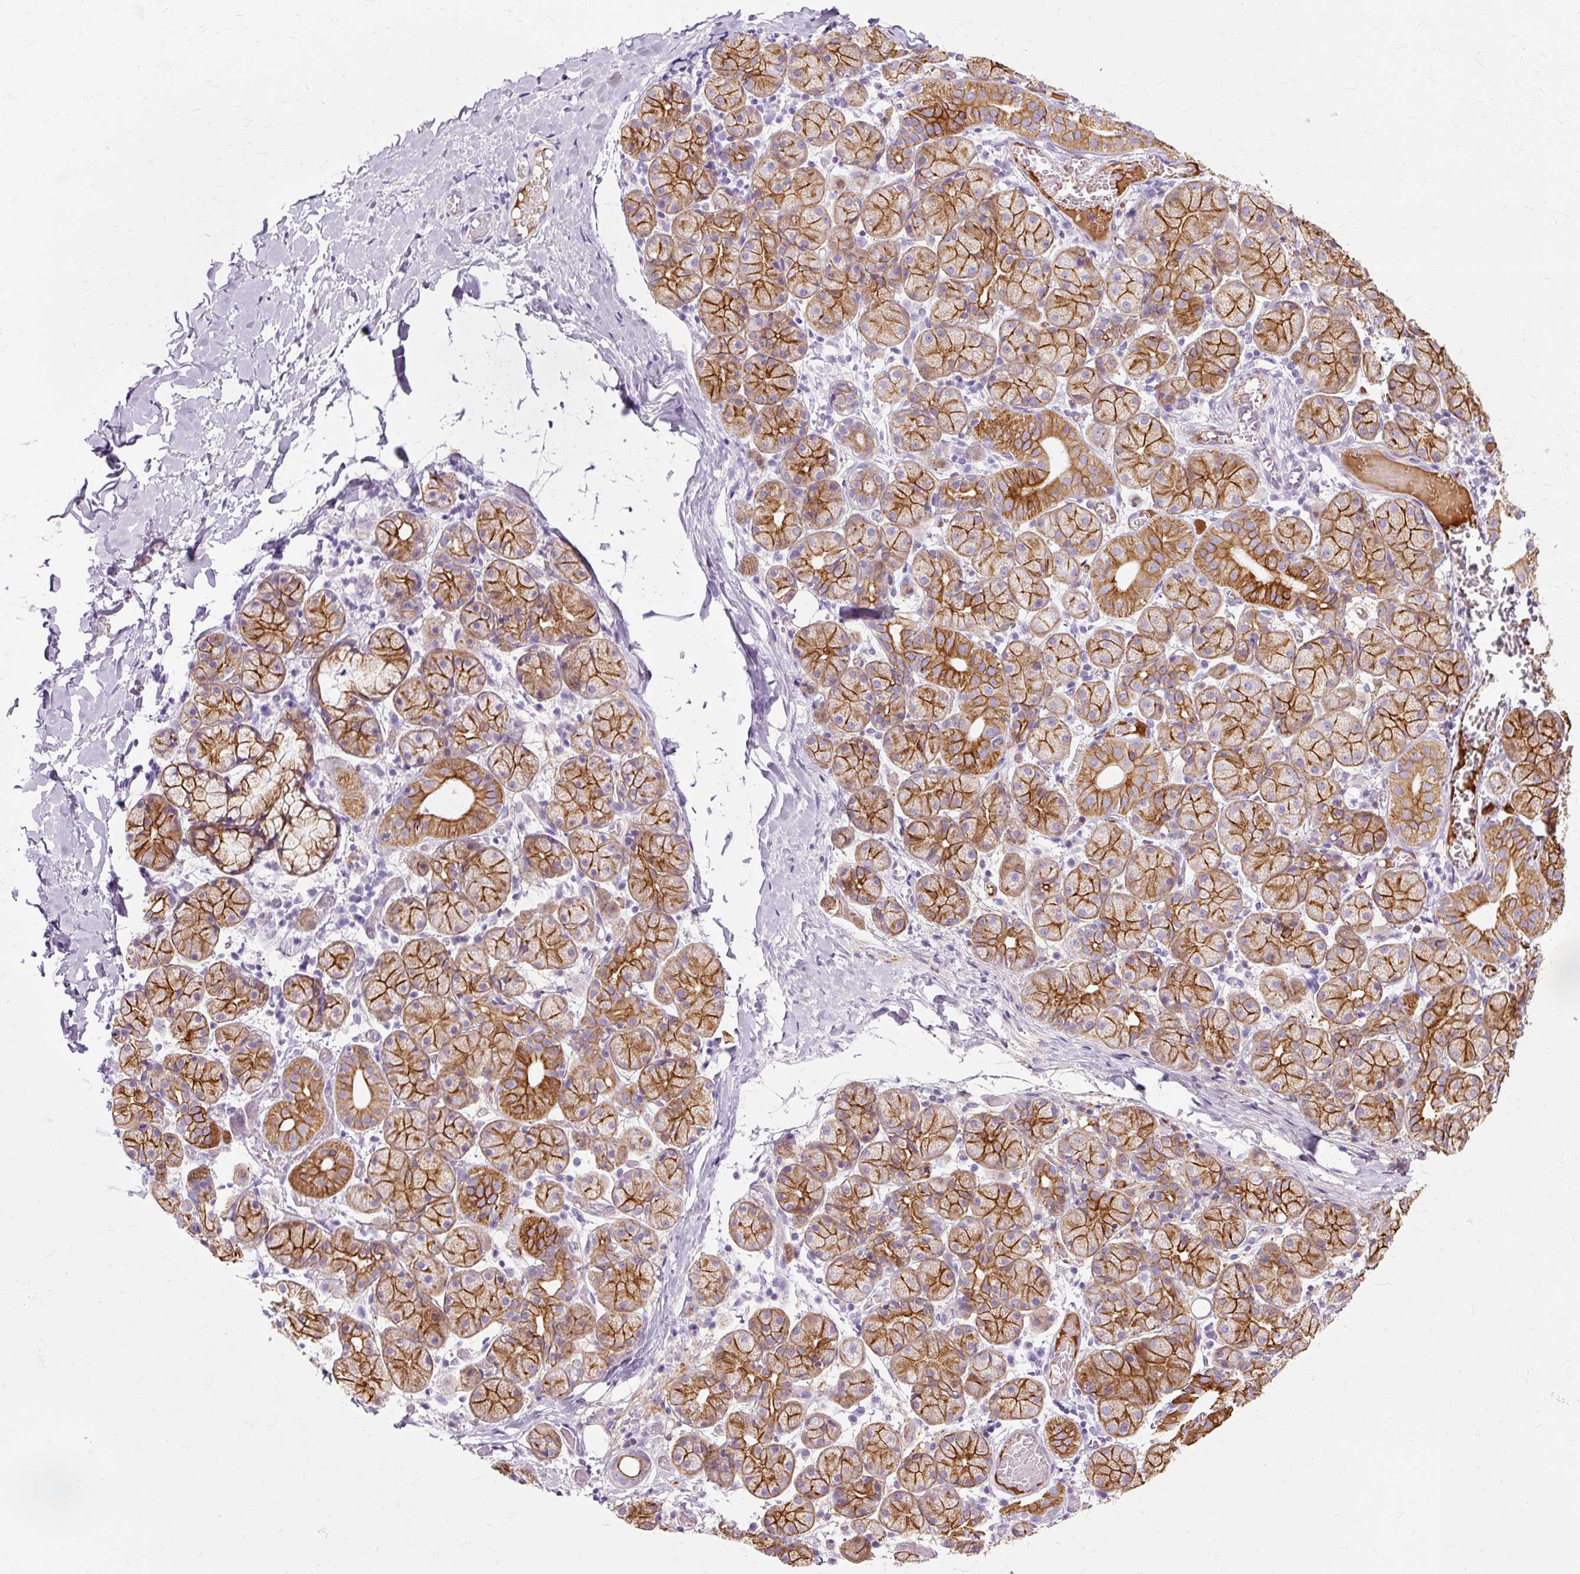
{"staining": {"intensity": "strong", "quantity": ">75%", "location": "cytoplasmic/membranous"}, "tissue": "salivary gland", "cell_type": "Glandular cells", "image_type": "normal", "snomed": [{"axis": "morphology", "description": "Normal tissue, NOS"}, {"axis": "topography", "description": "Salivary gland"}], "caption": "A brown stain labels strong cytoplasmic/membranous staining of a protein in glandular cells of normal human salivary gland. (DAB (3,3'-diaminobenzidine) = brown stain, brightfield microscopy at high magnification).", "gene": "DCTN4", "patient": {"sex": "female", "age": 24}}